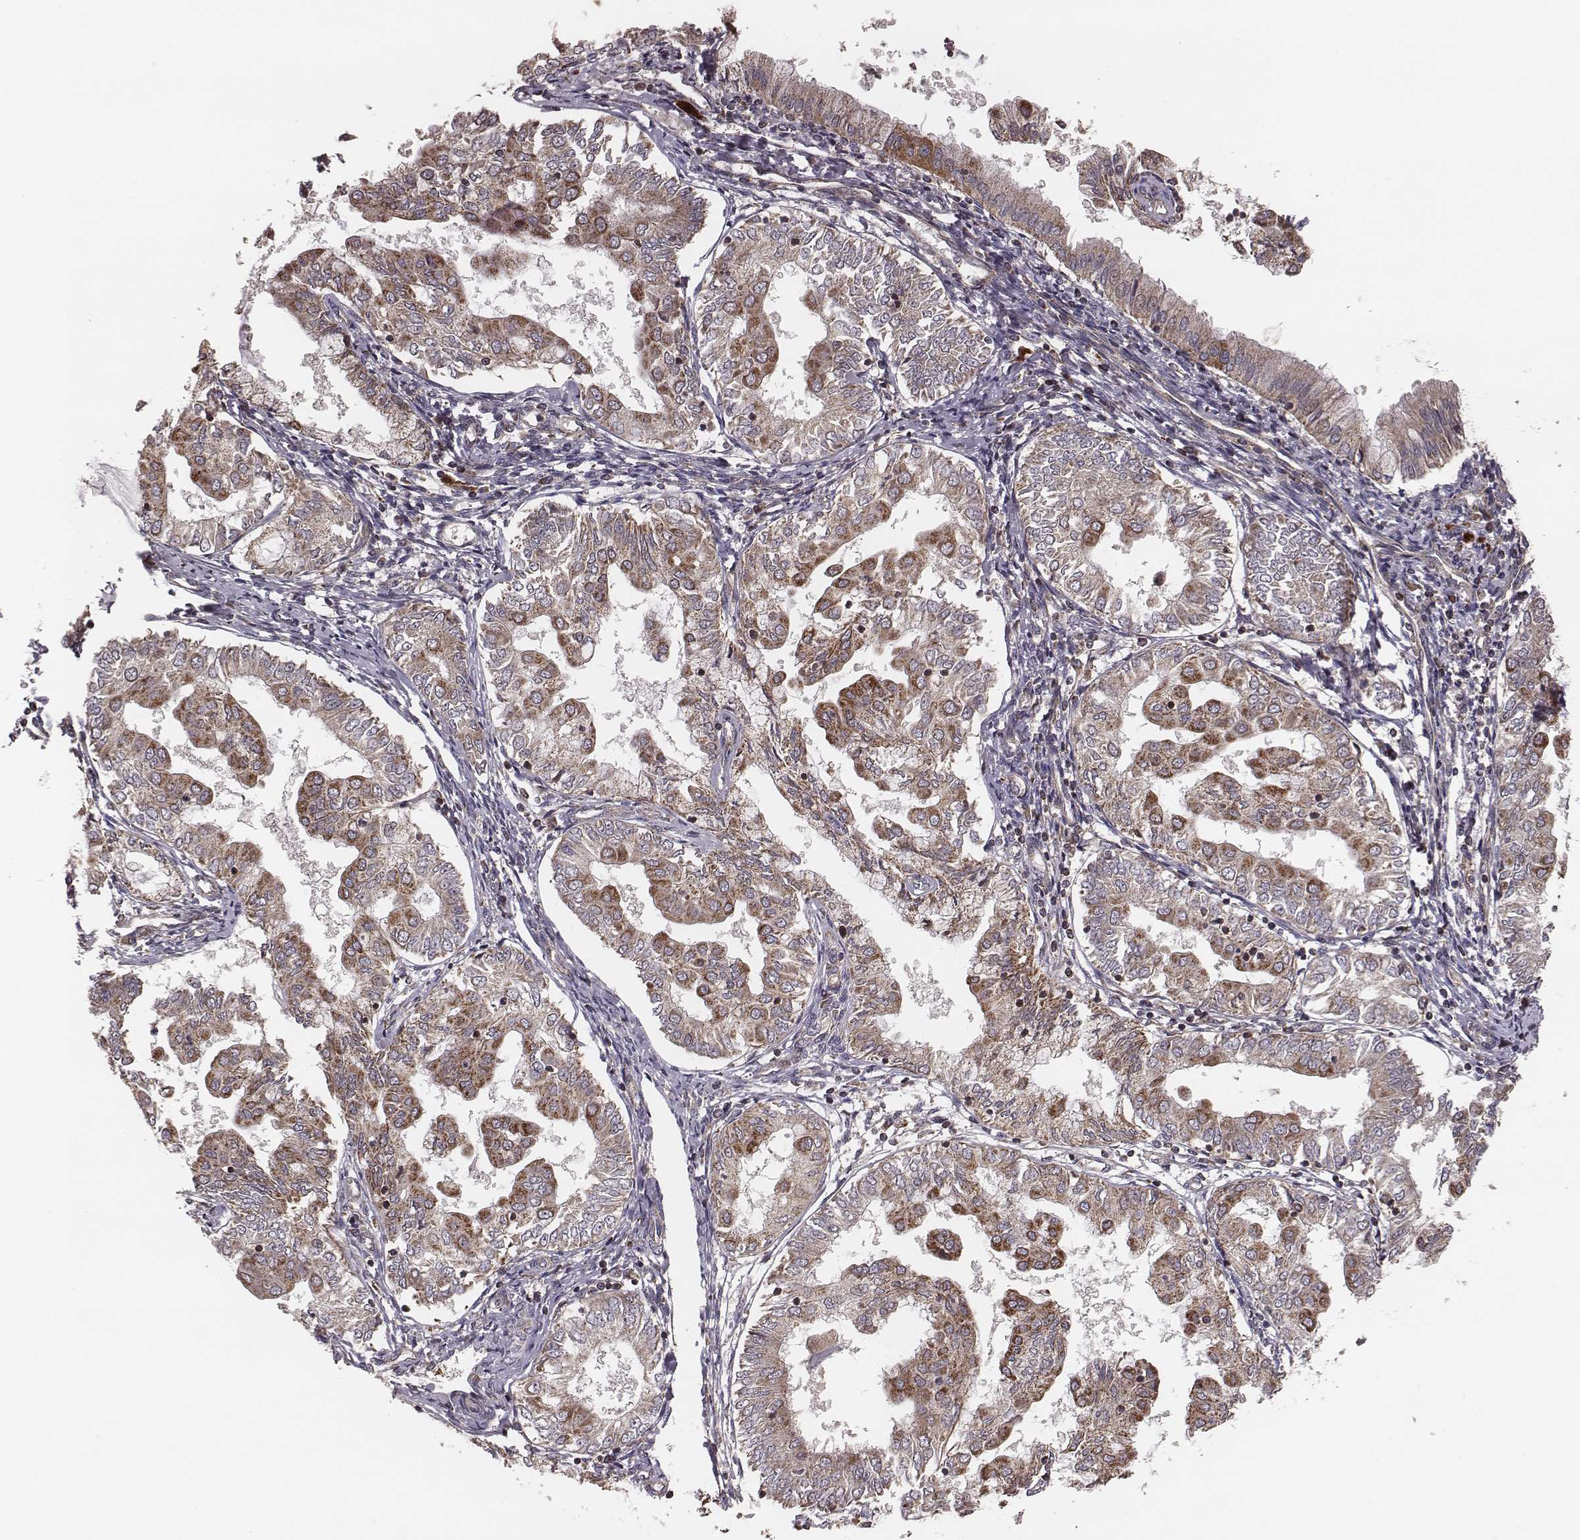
{"staining": {"intensity": "moderate", "quantity": "25%-75%", "location": "cytoplasmic/membranous"}, "tissue": "endometrial cancer", "cell_type": "Tumor cells", "image_type": "cancer", "snomed": [{"axis": "morphology", "description": "Adenocarcinoma, NOS"}, {"axis": "topography", "description": "Endometrium"}], "caption": "IHC histopathology image of neoplastic tissue: human adenocarcinoma (endometrial) stained using IHC exhibits medium levels of moderate protein expression localized specifically in the cytoplasmic/membranous of tumor cells, appearing as a cytoplasmic/membranous brown color.", "gene": "ZDHHC21", "patient": {"sex": "female", "age": 68}}